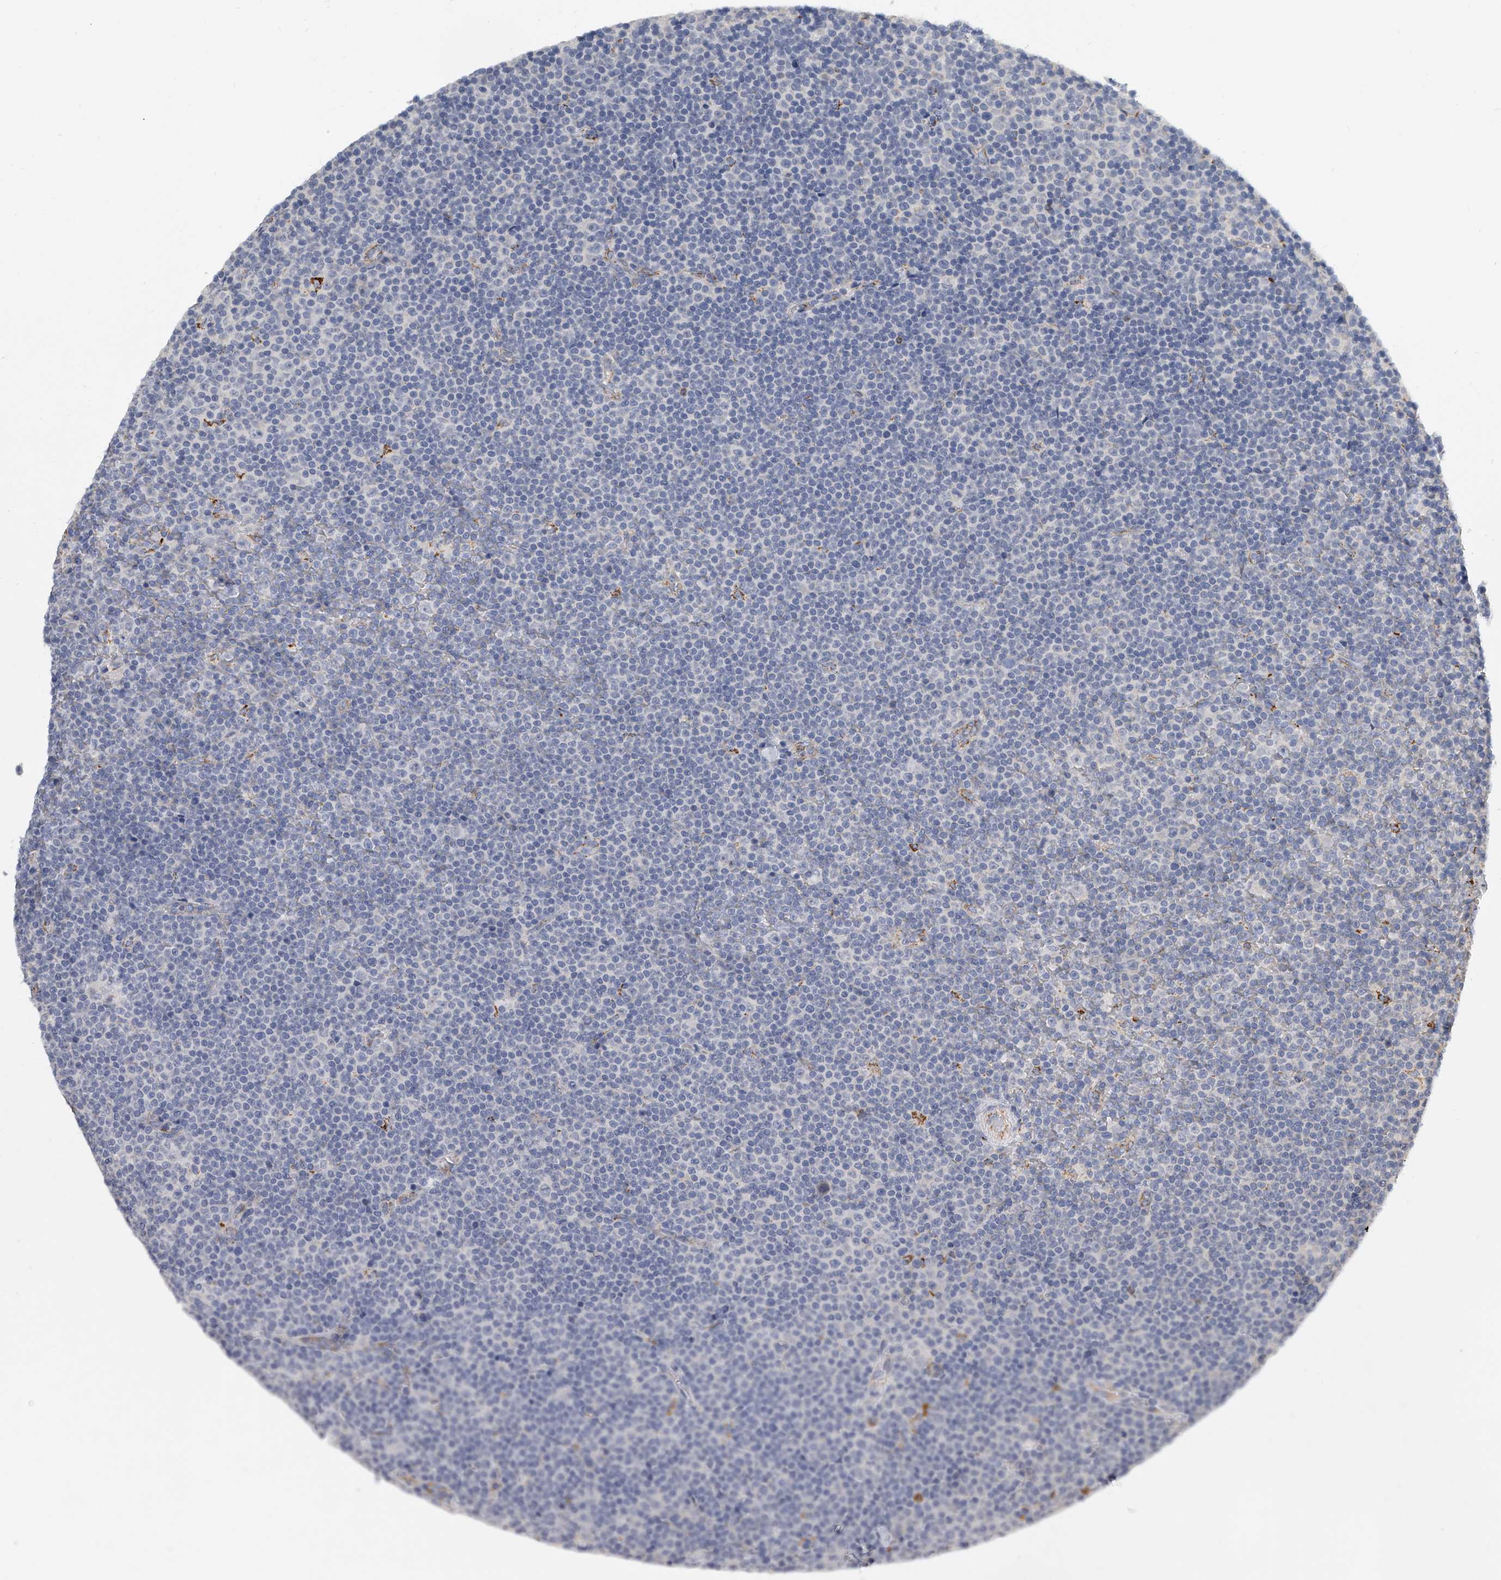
{"staining": {"intensity": "negative", "quantity": "none", "location": "none"}, "tissue": "lymphoma", "cell_type": "Tumor cells", "image_type": "cancer", "snomed": [{"axis": "morphology", "description": "Malignant lymphoma, non-Hodgkin's type, Low grade"}, {"axis": "topography", "description": "Lymph node"}], "caption": "Immunohistochemistry (IHC) image of neoplastic tissue: human lymphoma stained with DAB displays no significant protein positivity in tumor cells.", "gene": "KLHL7", "patient": {"sex": "female", "age": 67}}